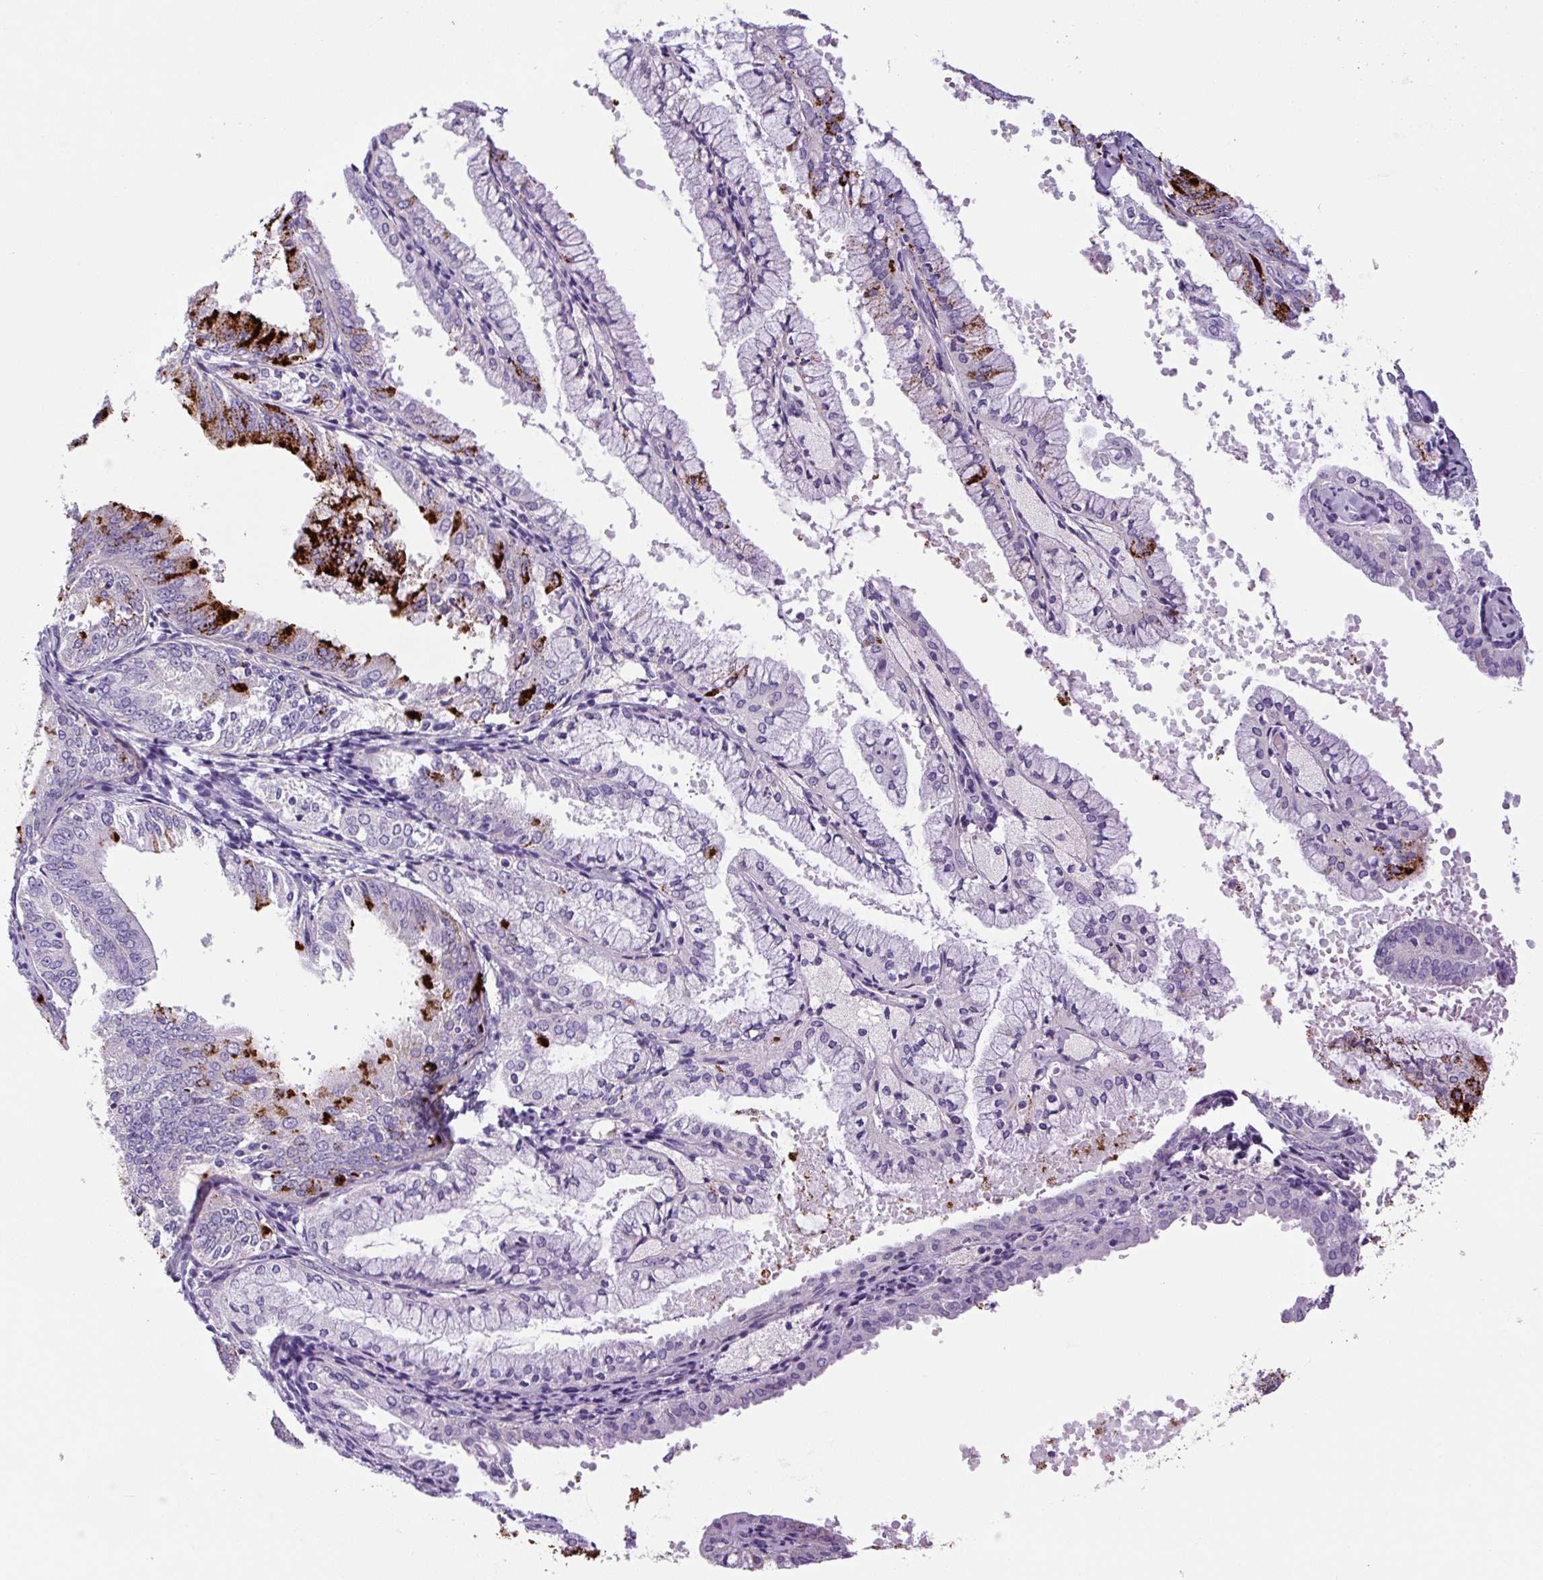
{"staining": {"intensity": "strong", "quantity": "25%-75%", "location": "cytoplasmic/membranous"}, "tissue": "endometrial cancer", "cell_type": "Tumor cells", "image_type": "cancer", "snomed": [{"axis": "morphology", "description": "Adenocarcinoma, NOS"}, {"axis": "topography", "description": "Endometrium"}], "caption": "This photomicrograph exhibits IHC staining of human adenocarcinoma (endometrial), with high strong cytoplasmic/membranous staining in about 25%-75% of tumor cells.", "gene": "CHGA", "patient": {"sex": "female", "age": 63}}